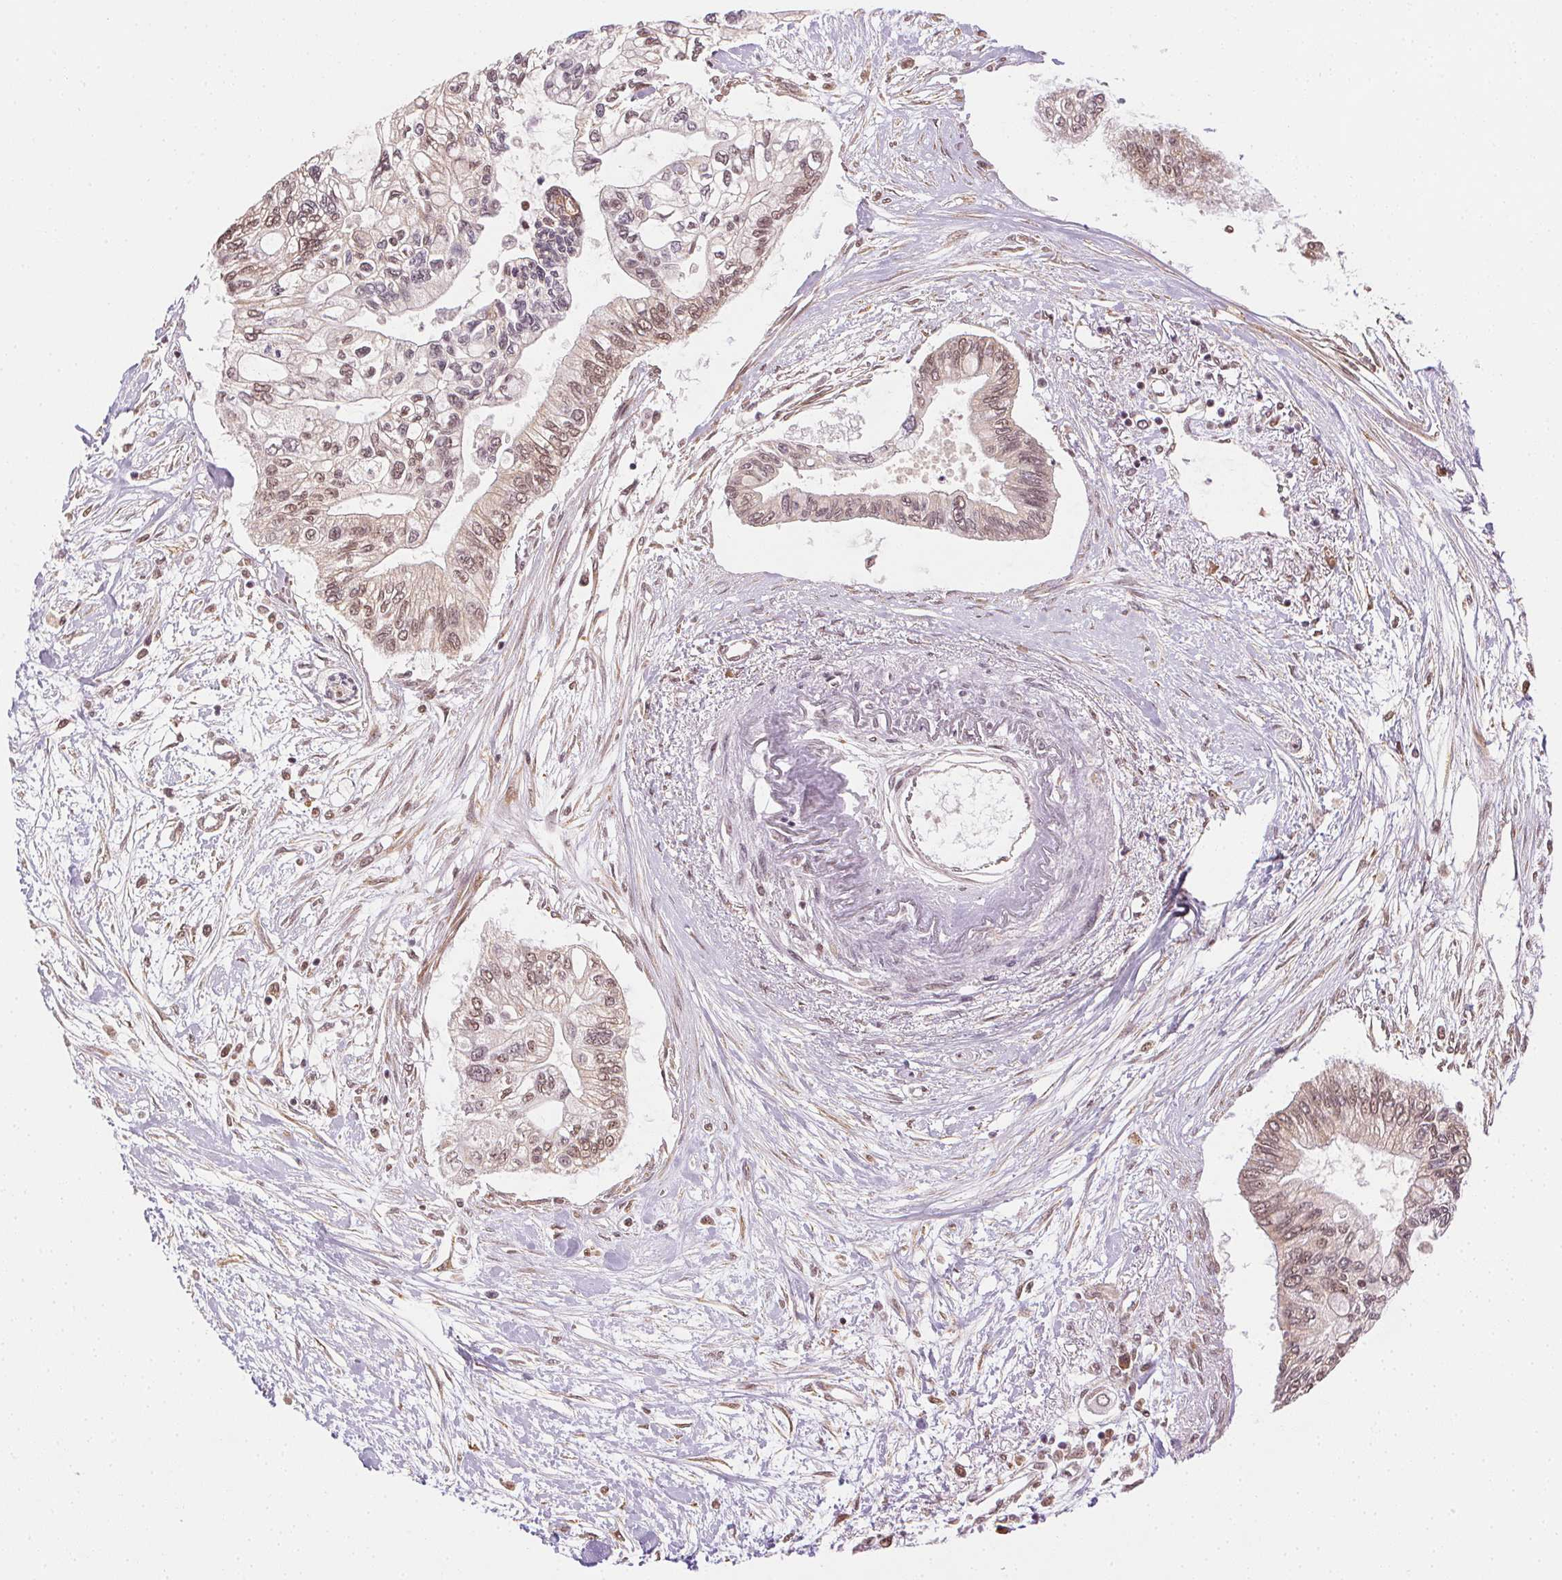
{"staining": {"intensity": "moderate", "quantity": "25%-75%", "location": "nuclear"}, "tissue": "pancreatic cancer", "cell_type": "Tumor cells", "image_type": "cancer", "snomed": [{"axis": "morphology", "description": "Adenocarcinoma, NOS"}, {"axis": "topography", "description": "Pancreas"}], "caption": "Pancreatic cancer stained with a protein marker demonstrates moderate staining in tumor cells.", "gene": "TREML4", "patient": {"sex": "female", "age": 77}}